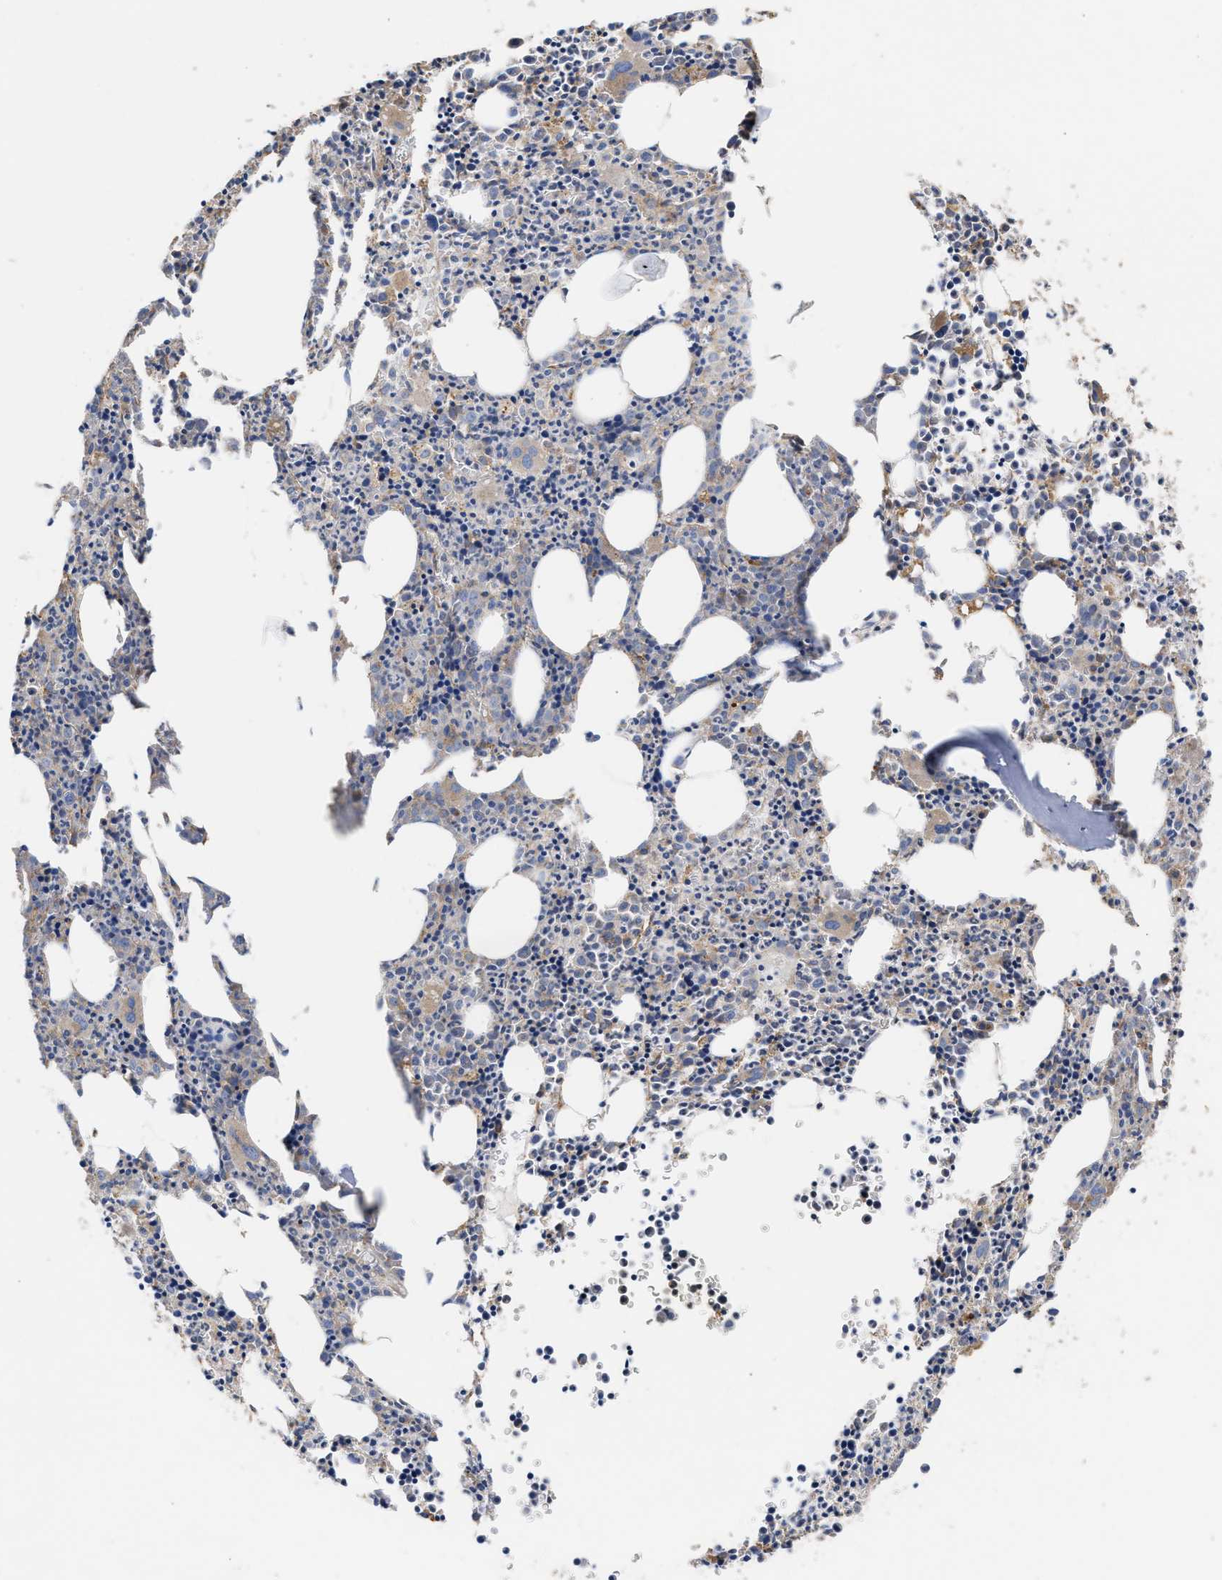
{"staining": {"intensity": "moderate", "quantity": "<25%", "location": "cytoplasmic/membranous"}, "tissue": "bone marrow", "cell_type": "Hematopoietic cells", "image_type": "normal", "snomed": [{"axis": "morphology", "description": "Normal tissue, NOS"}, {"axis": "morphology", "description": "Inflammation, NOS"}, {"axis": "topography", "description": "Bone marrow"}], "caption": "Protein expression analysis of benign bone marrow displays moderate cytoplasmic/membranous staining in about <25% of hematopoietic cells. (brown staining indicates protein expression, while blue staining denotes nuclei).", "gene": "KLB", "patient": {"sex": "male", "age": 31}}